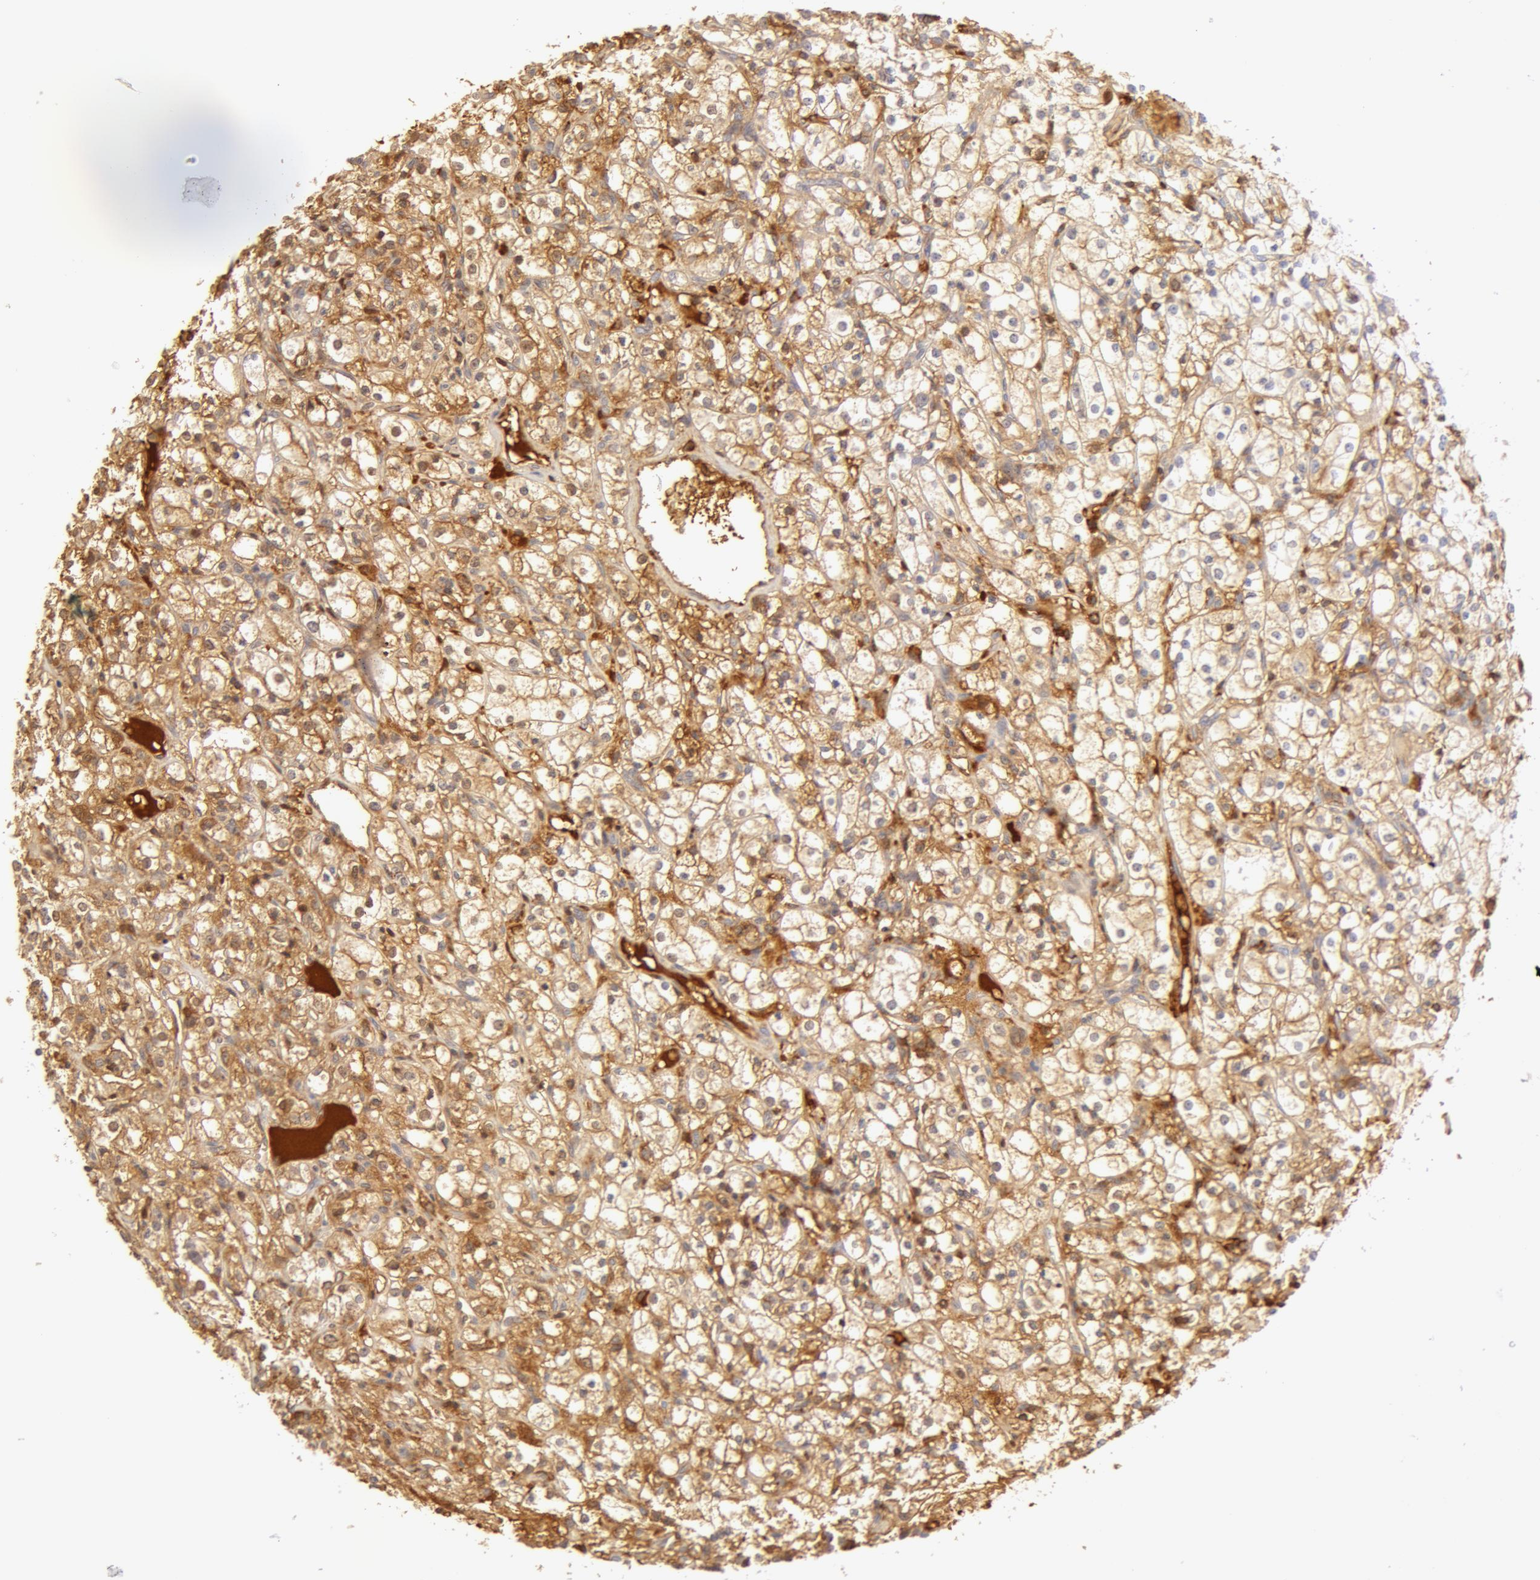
{"staining": {"intensity": "negative", "quantity": "none", "location": "none"}, "tissue": "renal cancer", "cell_type": "Tumor cells", "image_type": "cancer", "snomed": [{"axis": "morphology", "description": "Adenocarcinoma, NOS"}, {"axis": "topography", "description": "Kidney"}], "caption": "Tumor cells show no significant protein staining in adenocarcinoma (renal).", "gene": "AHSG", "patient": {"sex": "male", "age": 61}}